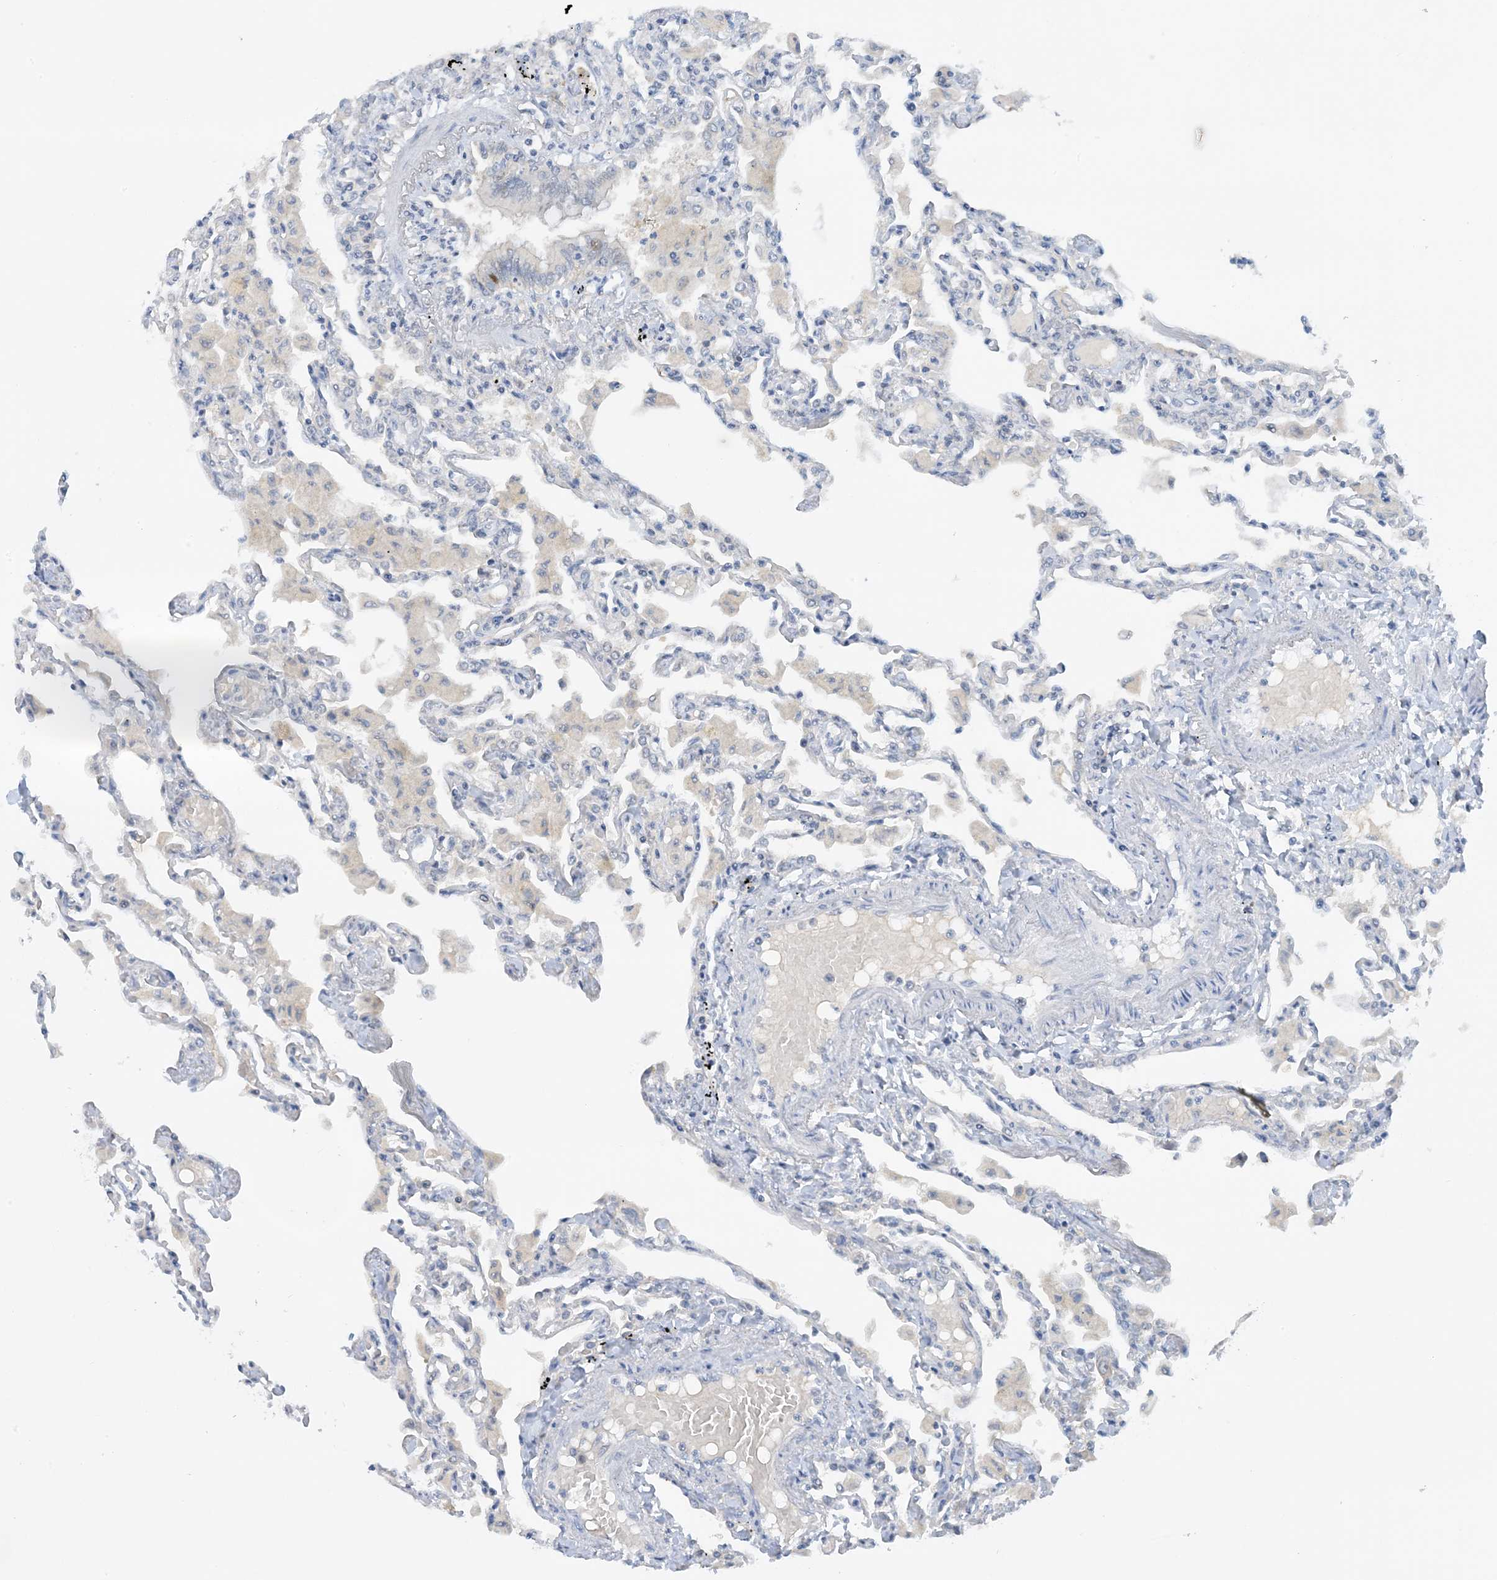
{"staining": {"intensity": "negative", "quantity": "none", "location": "none"}, "tissue": "lung", "cell_type": "Alveolar cells", "image_type": "normal", "snomed": [{"axis": "morphology", "description": "Normal tissue, NOS"}, {"axis": "topography", "description": "Bronchus"}, {"axis": "topography", "description": "Lung"}], "caption": "Alveolar cells are negative for brown protein staining in benign lung. (Stains: DAB IHC with hematoxylin counter stain, Microscopy: brightfield microscopy at high magnification).", "gene": "UBE2E1", "patient": {"sex": "female", "age": 49}}